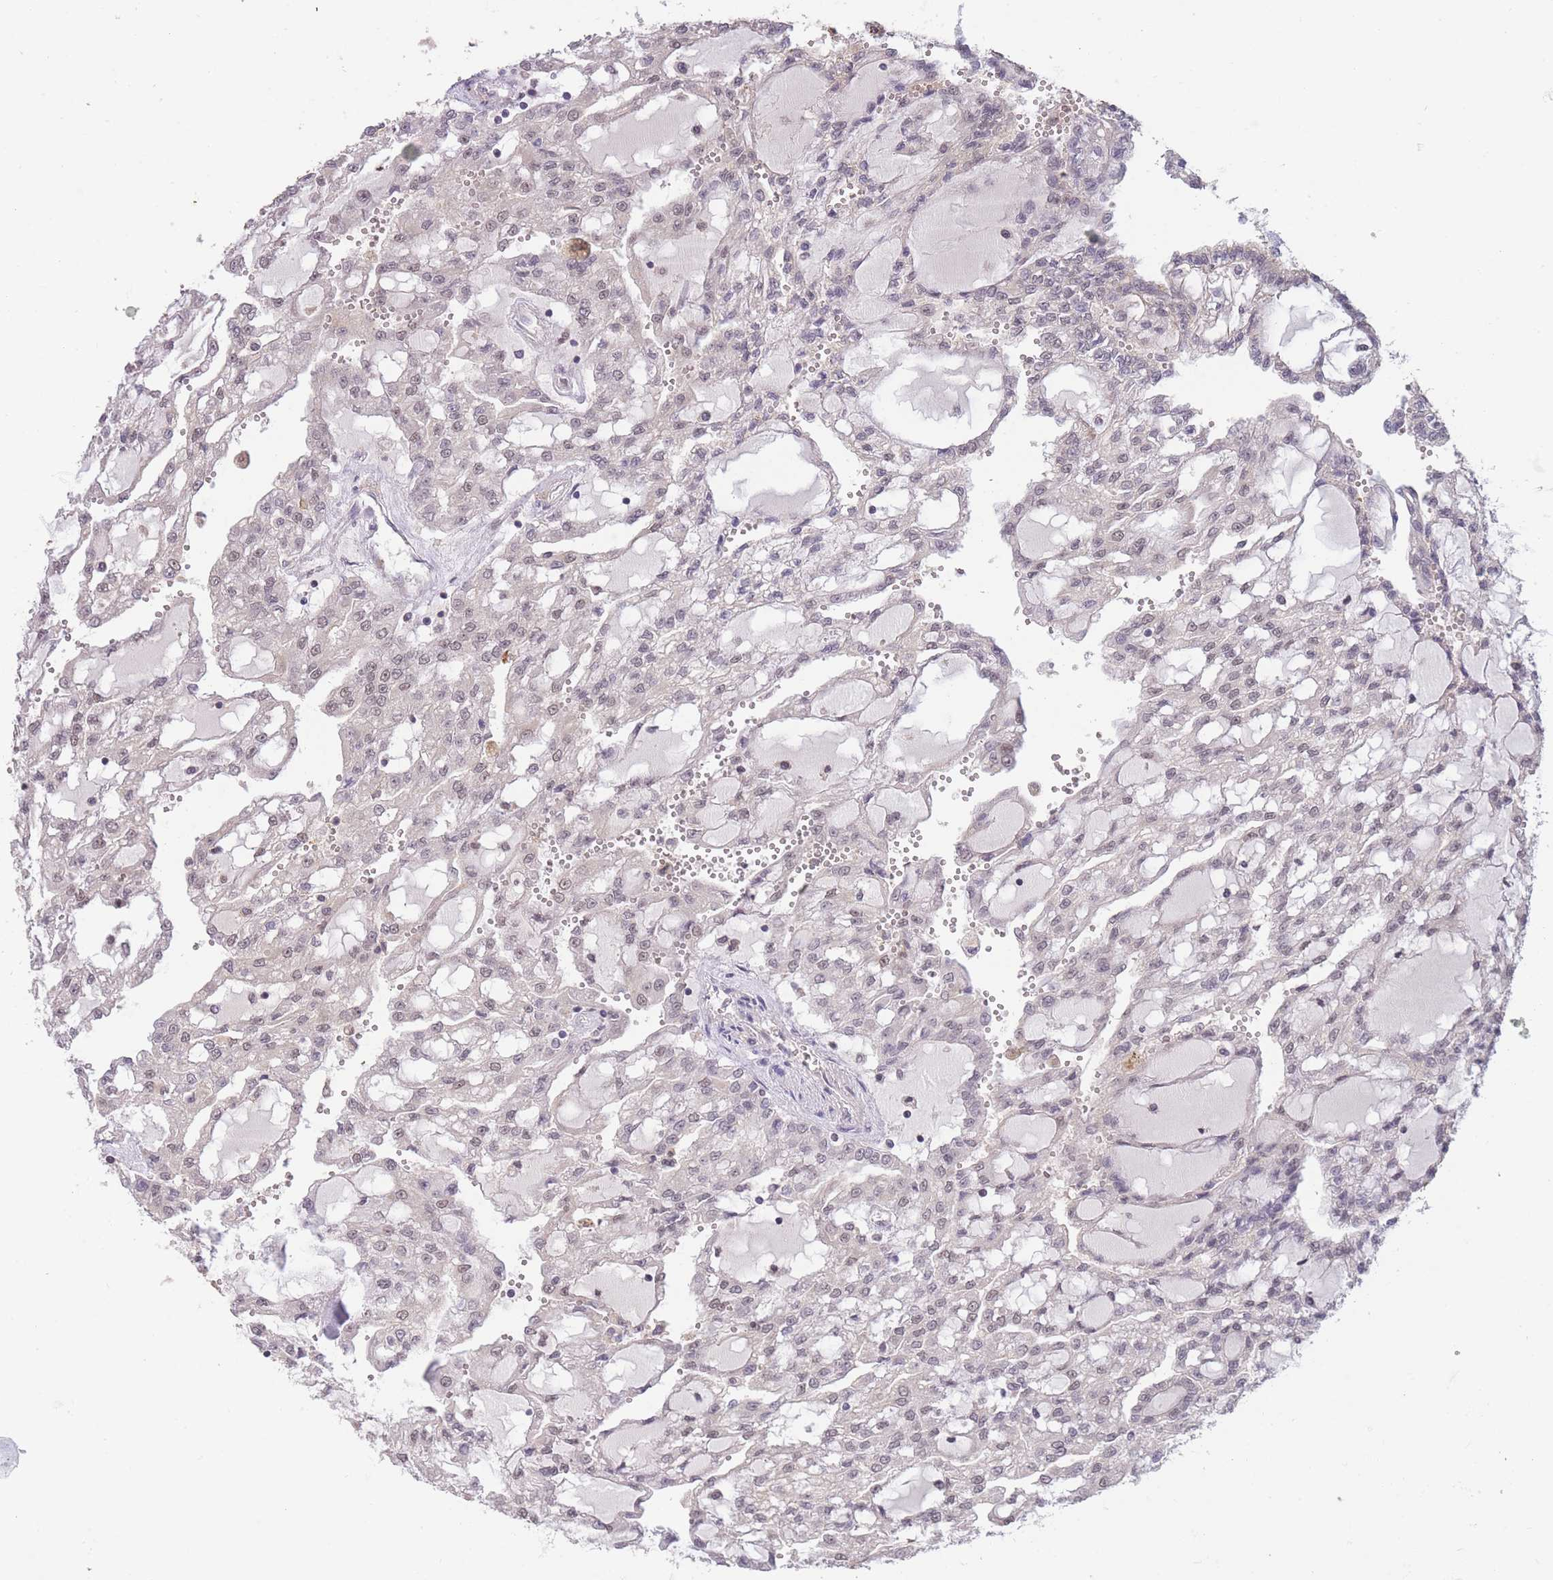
{"staining": {"intensity": "weak", "quantity": ">75%", "location": "nuclear"}, "tissue": "renal cancer", "cell_type": "Tumor cells", "image_type": "cancer", "snomed": [{"axis": "morphology", "description": "Adenocarcinoma, NOS"}, {"axis": "topography", "description": "Kidney"}], "caption": "A brown stain highlights weak nuclear positivity of a protein in renal adenocarcinoma tumor cells. Nuclei are stained in blue.", "gene": "GOLGA6L25", "patient": {"sex": "male", "age": 63}}